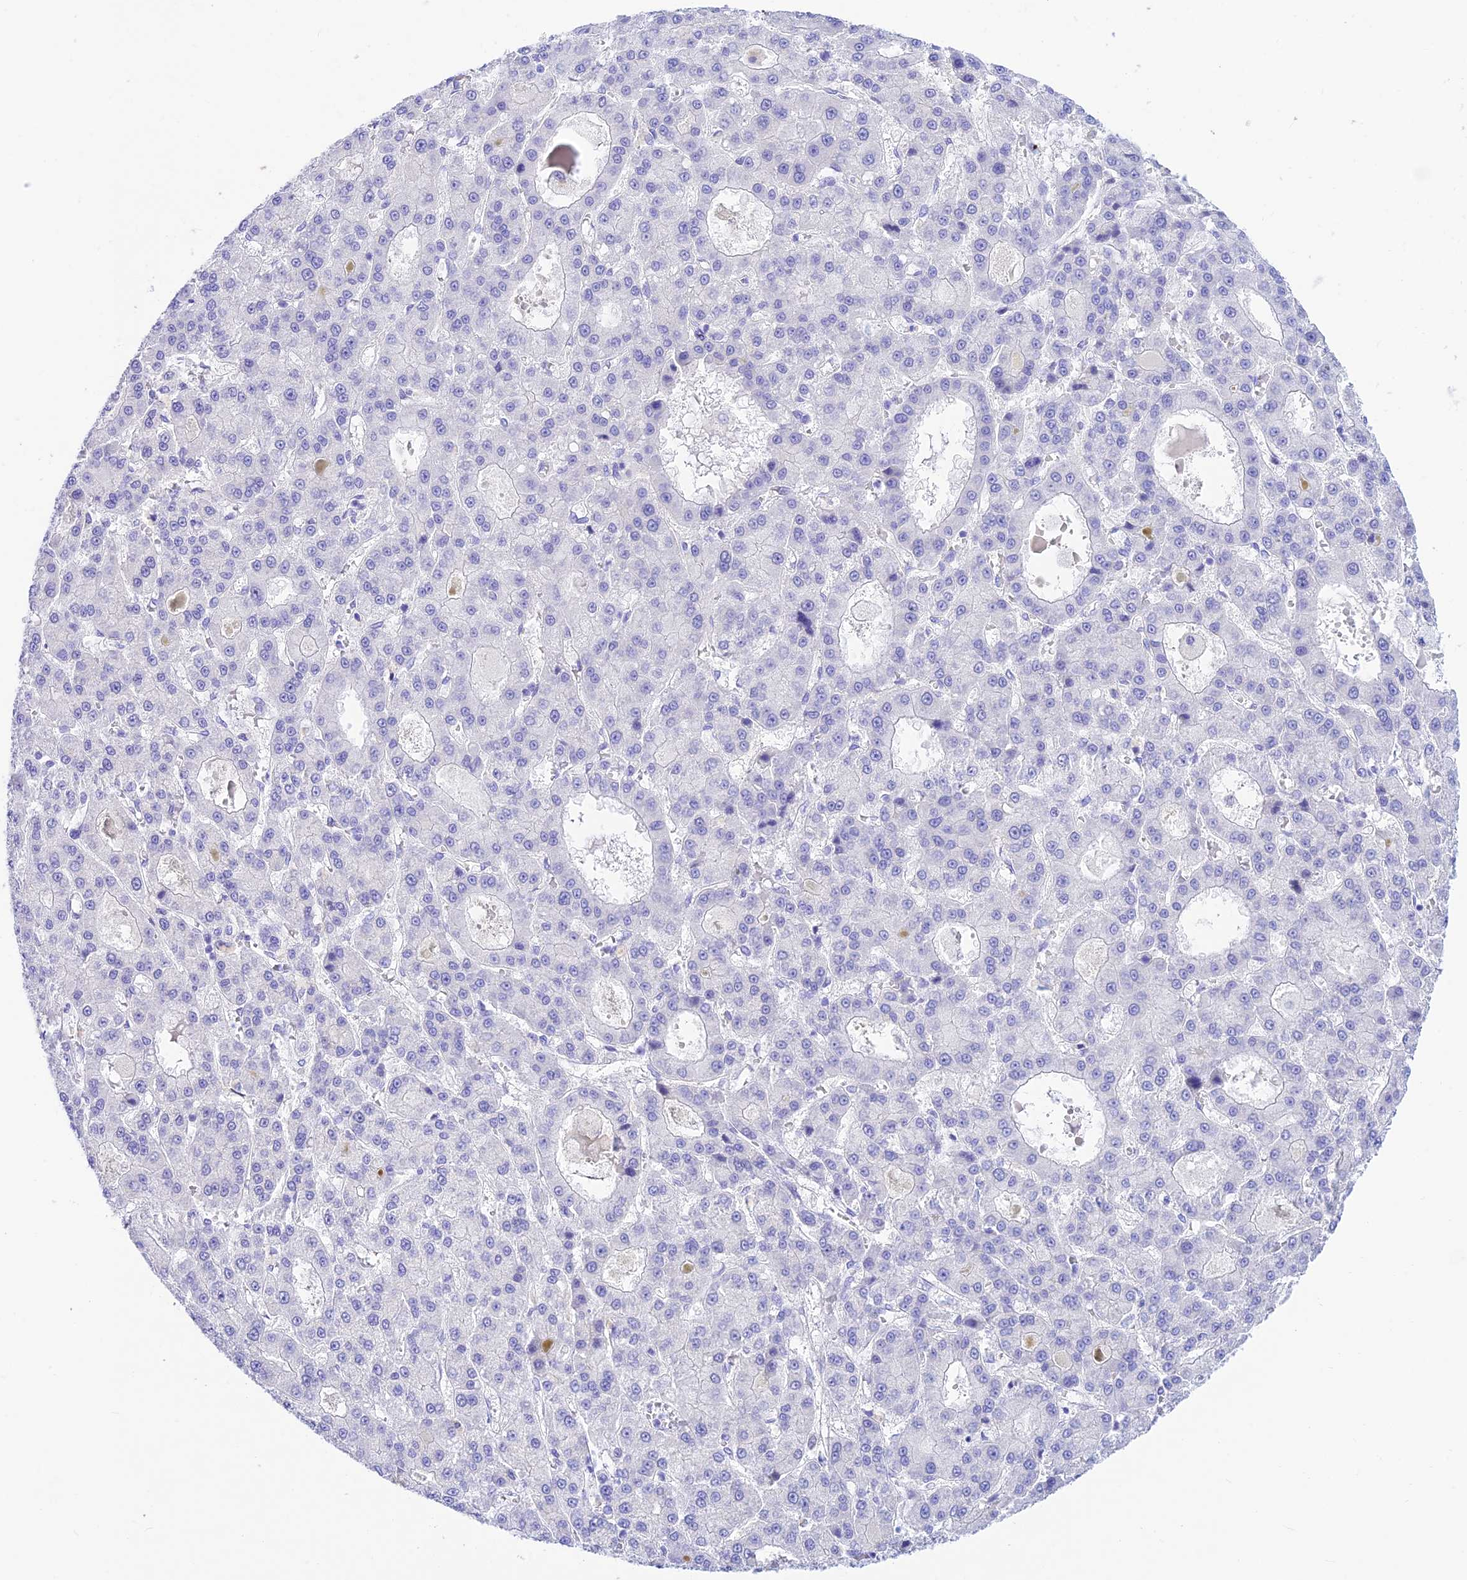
{"staining": {"intensity": "negative", "quantity": "none", "location": "none"}, "tissue": "liver cancer", "cell_type": "Tumor cells", "image_type": "cancer", "snomed": [{"axis": "morphology", "description": "Carcinoma, Hepatocellular, NOS"}, {"axis": "topography", "description": "Liver"}], "caption": "Immunohistochemistry image of liver cancer (hepatocellular carcinoma) stained for a protein (brown), which exhibits no expression in tumor cells. (DAB (3,3'-diaminobenzidine) IHC with hematoxylin counter stain).", "gene": "PRNP", "patient": {"sex": "male", "age": 70}}